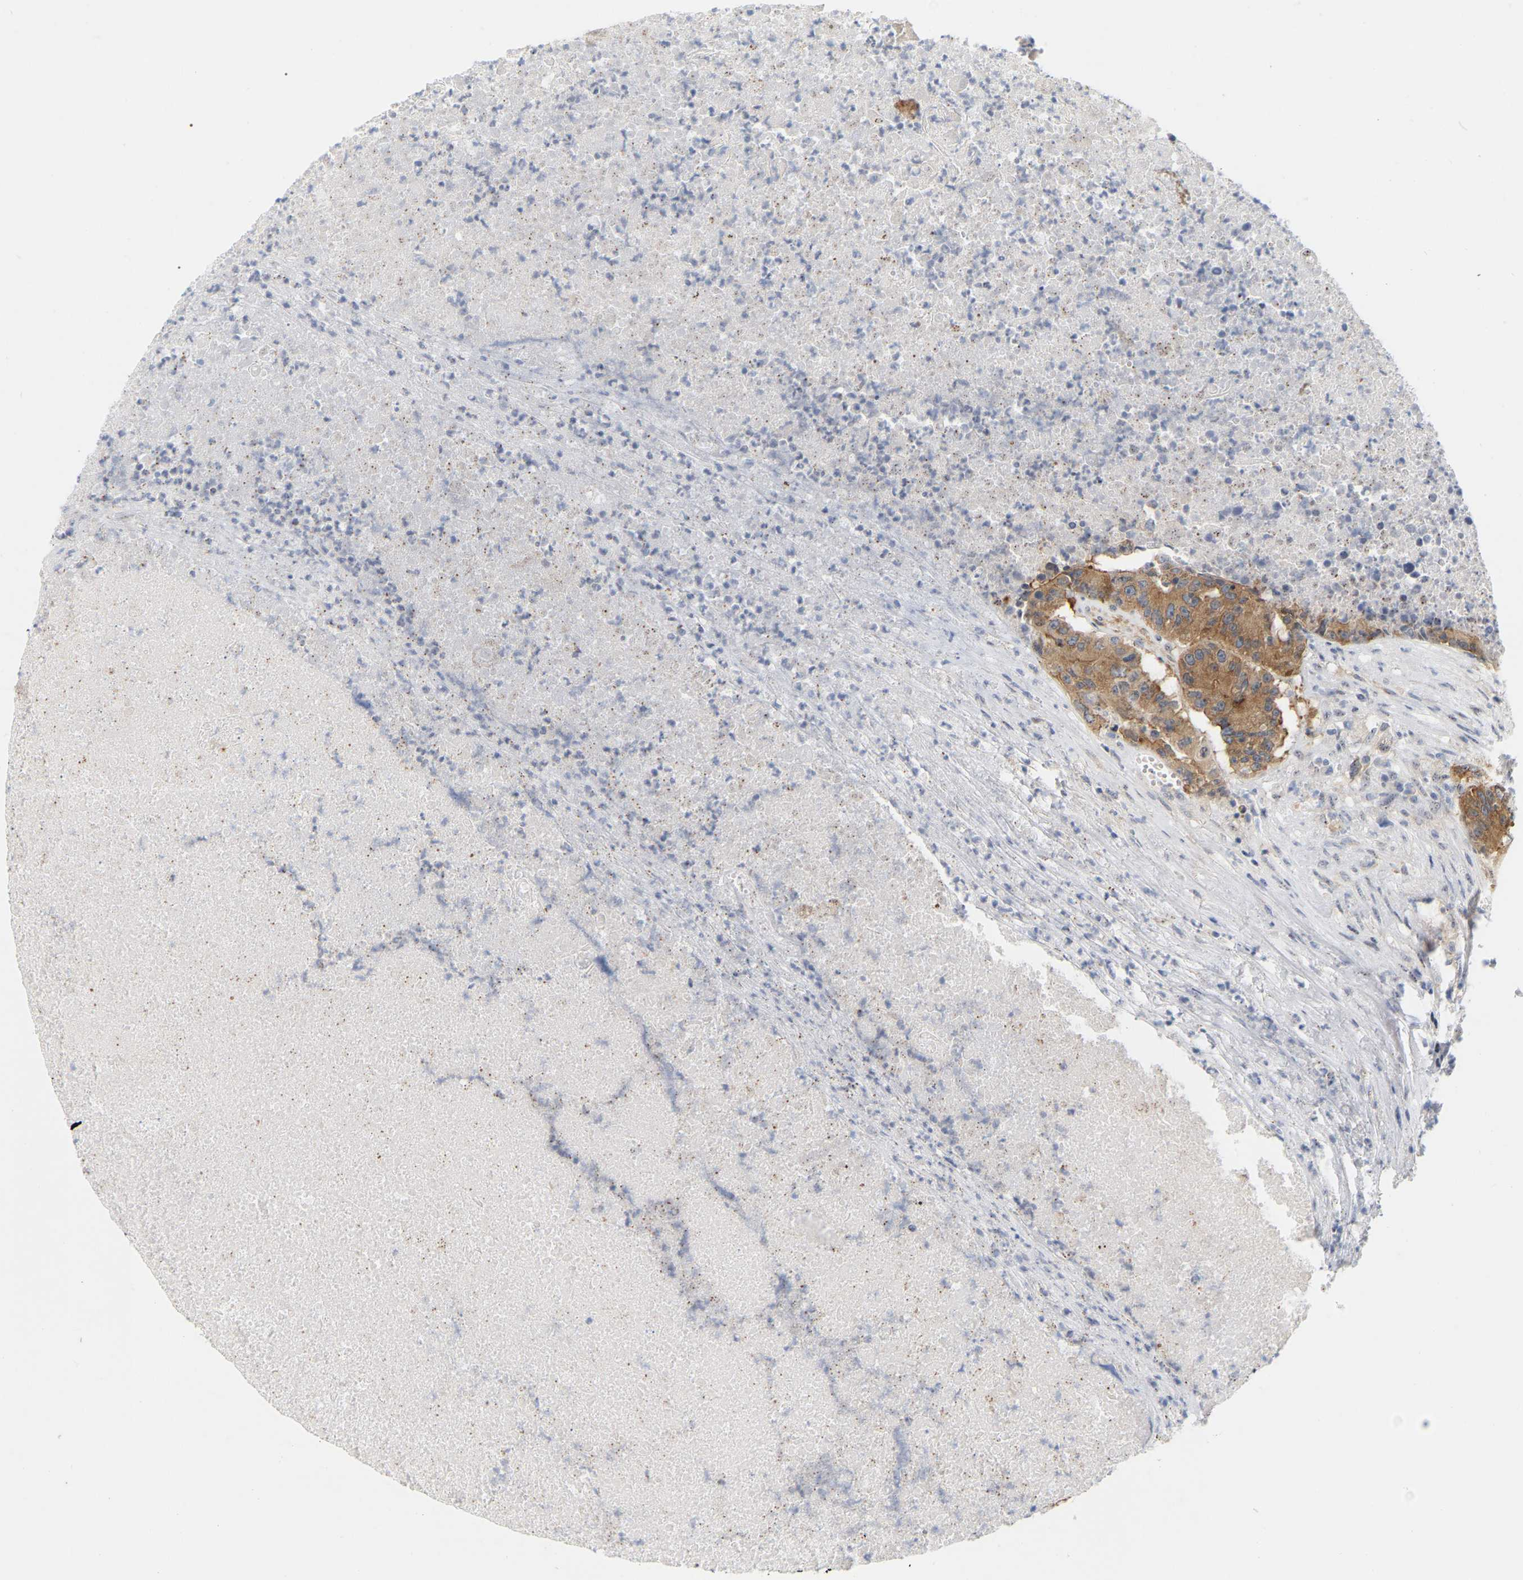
{"staining": {"intensity": "moderate", "quantity": ">75%", "location": "cytoplasmic/membranous"}, "tissue": "colorectal cancer", "cell_type": "Tumor cells", "image_type": "cancer", "snomed": [{"axis": "morphology", "description": "Adenocarcinoma, NOS"}, {"axis": "topography", "description": "Colon"}], "caption": "Human adenocarcinoma (colorectal) stained for a protein (brown) shows moderate cytoplasmic/membranous positive expression in about >75% of tumor cells.", "gene": "RAPH1", "patient": {"sex": "male", "age": 87}}